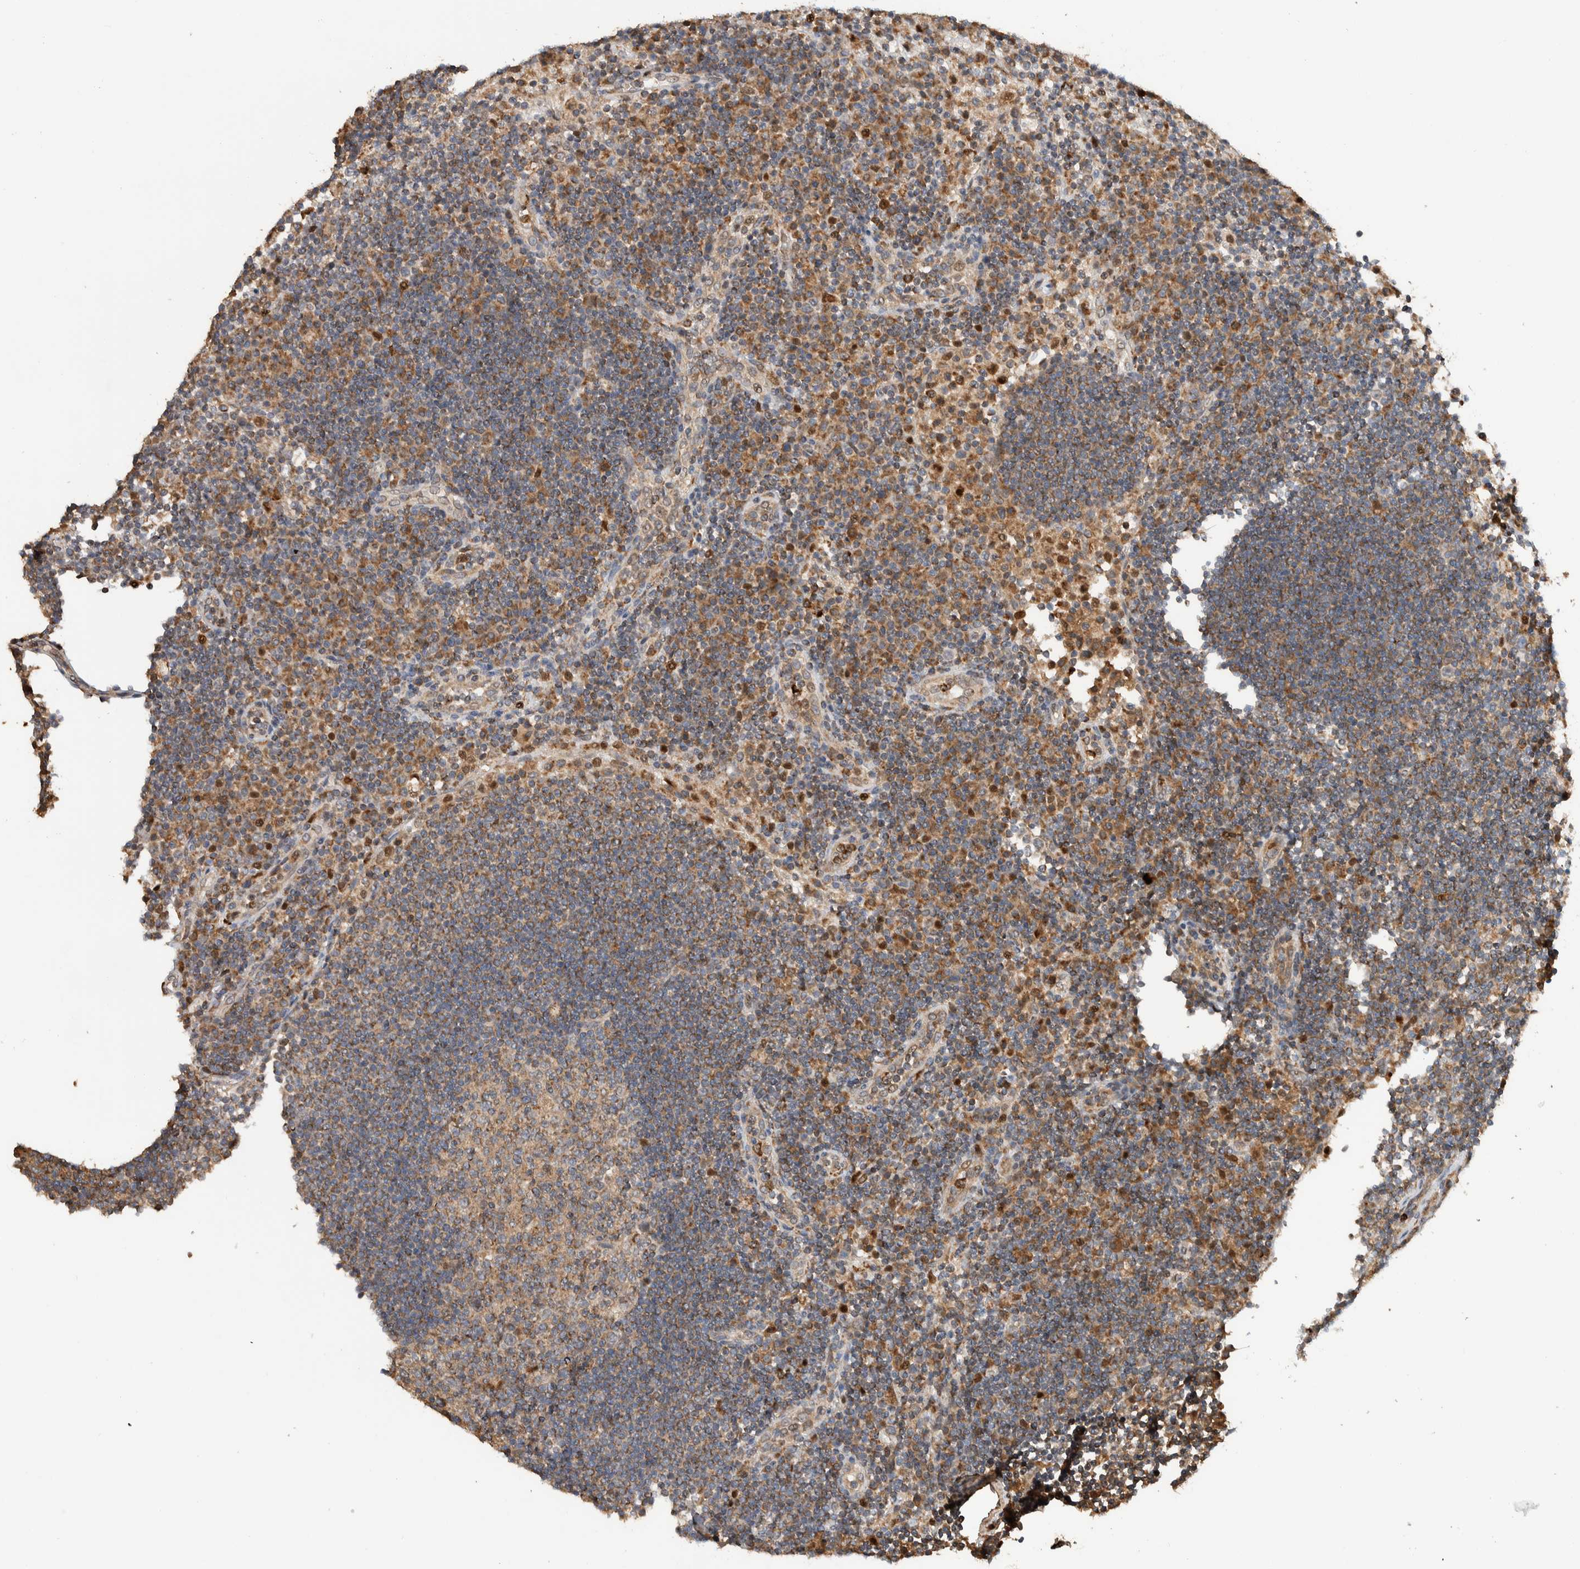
{"staining": {"intensity": "moderate", "quantity": ">75%", "location": "cytoplasmic/membranous"}, "tissue": "lymph node", "cell_type": "Germinal center cells", "image_type": "normal", "snomed": [{"axis": "morphology", "description": "Normal tissue, NOS"}, {"axis": "topography", "description": "Lymph node"}], "caption": "An image of human lymph node stained for a protein reveals moderate cytoplasmic/membranous brown staining in germinal center cells.", "gene": "VPS53", "patient": {"sex": "female", "age": 53}}